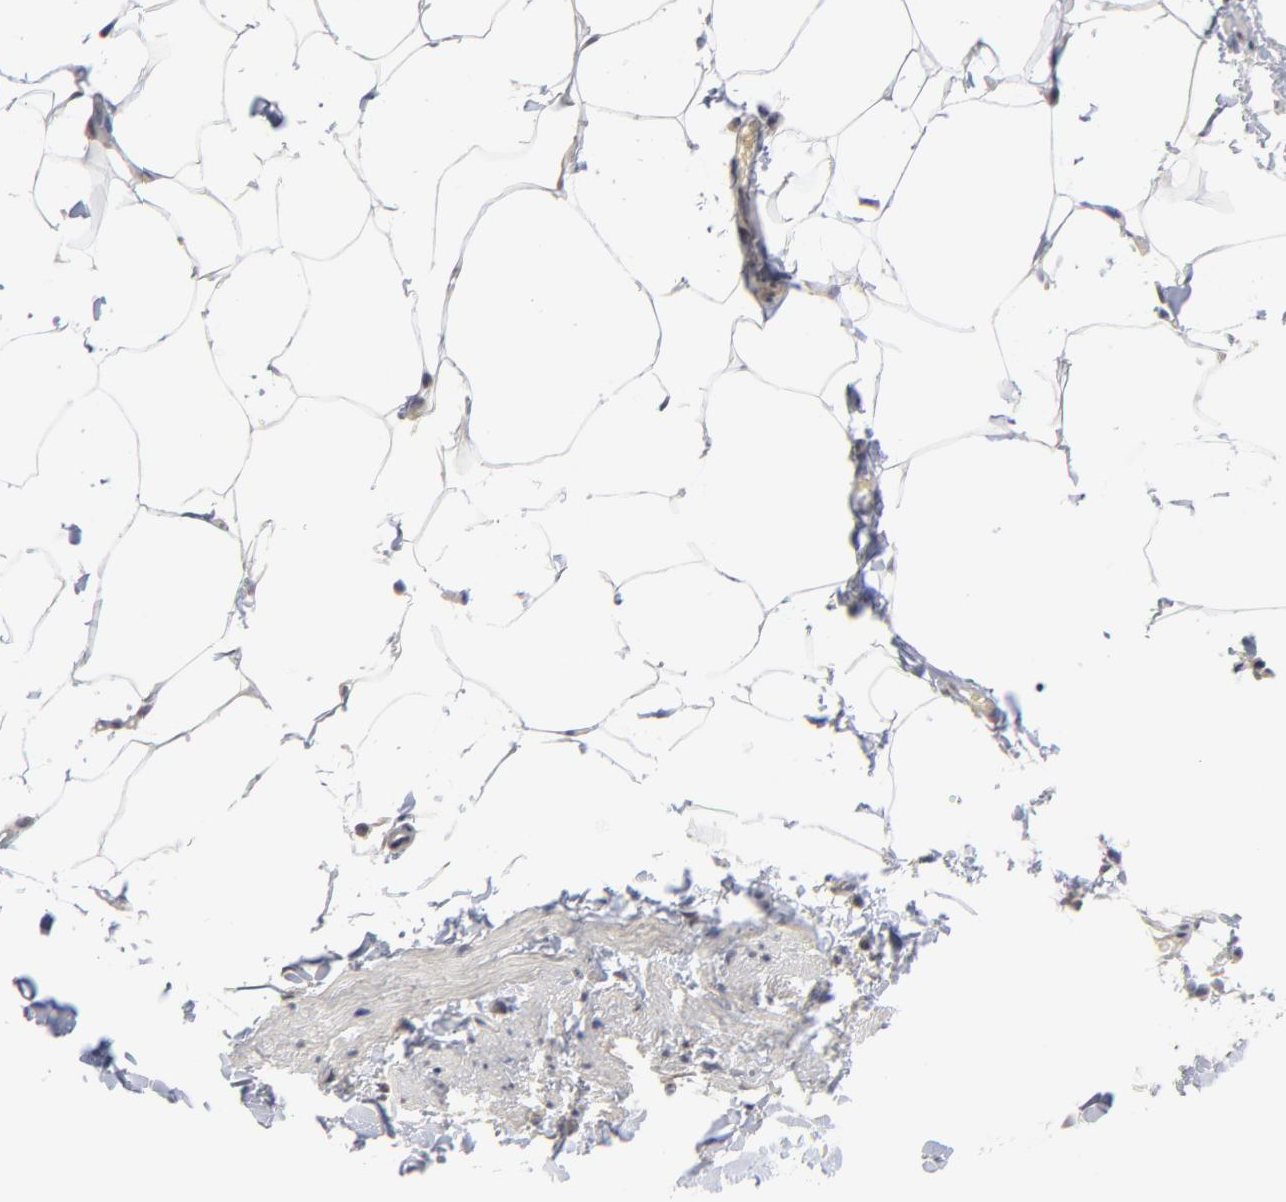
{"staining": {"intensity": "negative", "quantity": "none", "location": "none"}, "tissue": "adipose tissue", "cell_type": "Adipocytes", "image_type": "normal", "snomed": [{"axis": "morphology", "description": "Normal tissue, NOS"}, {"axis": "topography", "description": "Vascular tissue"}], "caption": "An immunohistochemistry micrograph of unremarkable adipose tissue is shown. There is no staining in adipocytes of adipose tissue.", "gene": "ZNF157", "patient": {"sex": "male", "age": 41}}